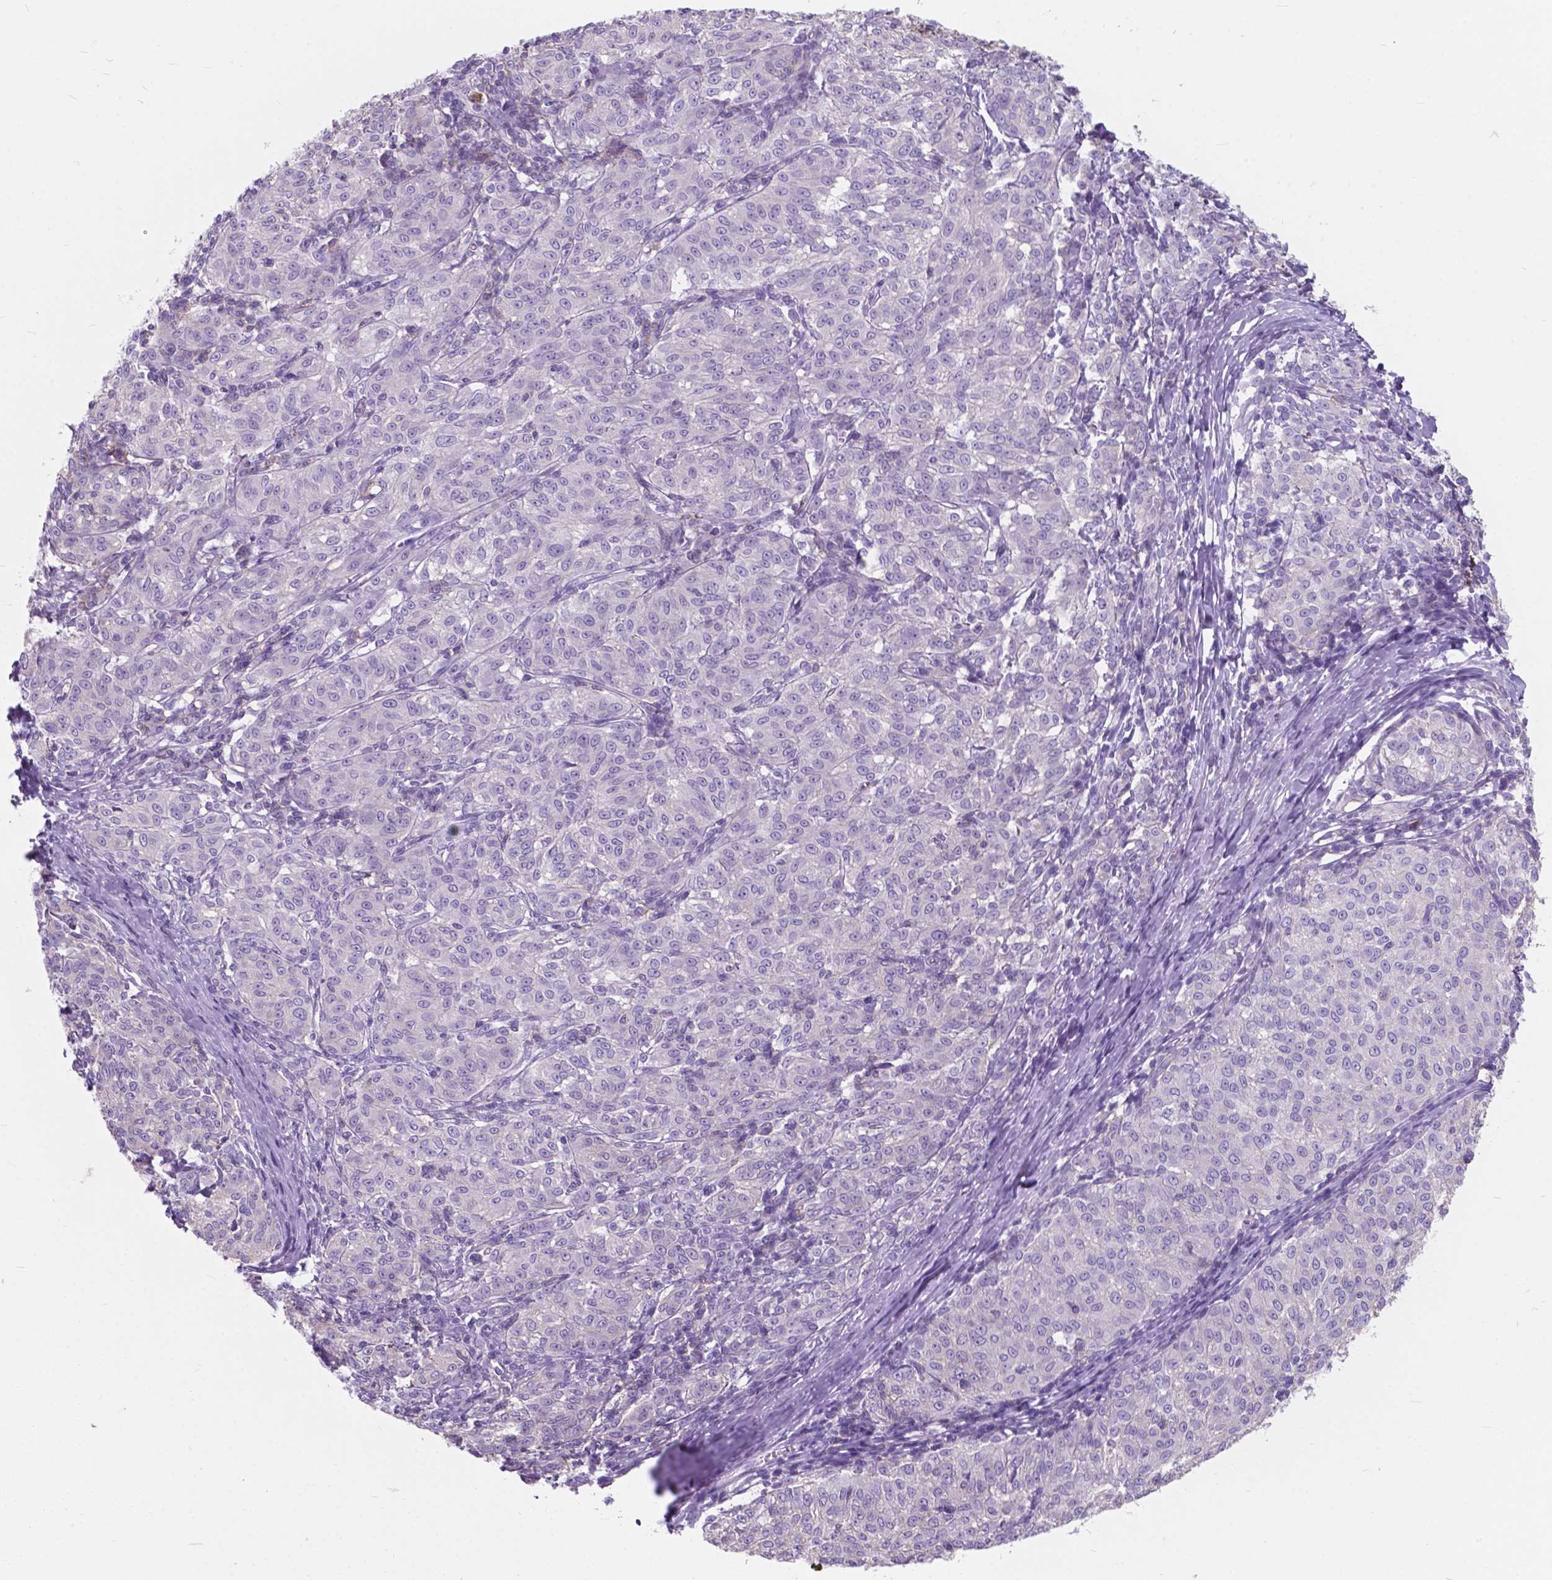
{"staining": {"intensity": "negative", "quantity": "none", "location": "none"}, "tissue": "melanoma", "cell_type": "Tumor cells", "image_type": "cancer", "snomed": [{"axis": "morphology", "description": "Malignant melanoma, NOS"}, {"axis": "topography", "description": "Skin"}], "caption": "High magnification brightfield microscopy of malignant melanoma stained with DAB (3,3'-diaminobenzidine) (brown) and counterstained with hematoxylin (blue): tumor cells show no significant expression.", "gene": "KIAA0040", "patient": {"sex": "female", "age": 72}}